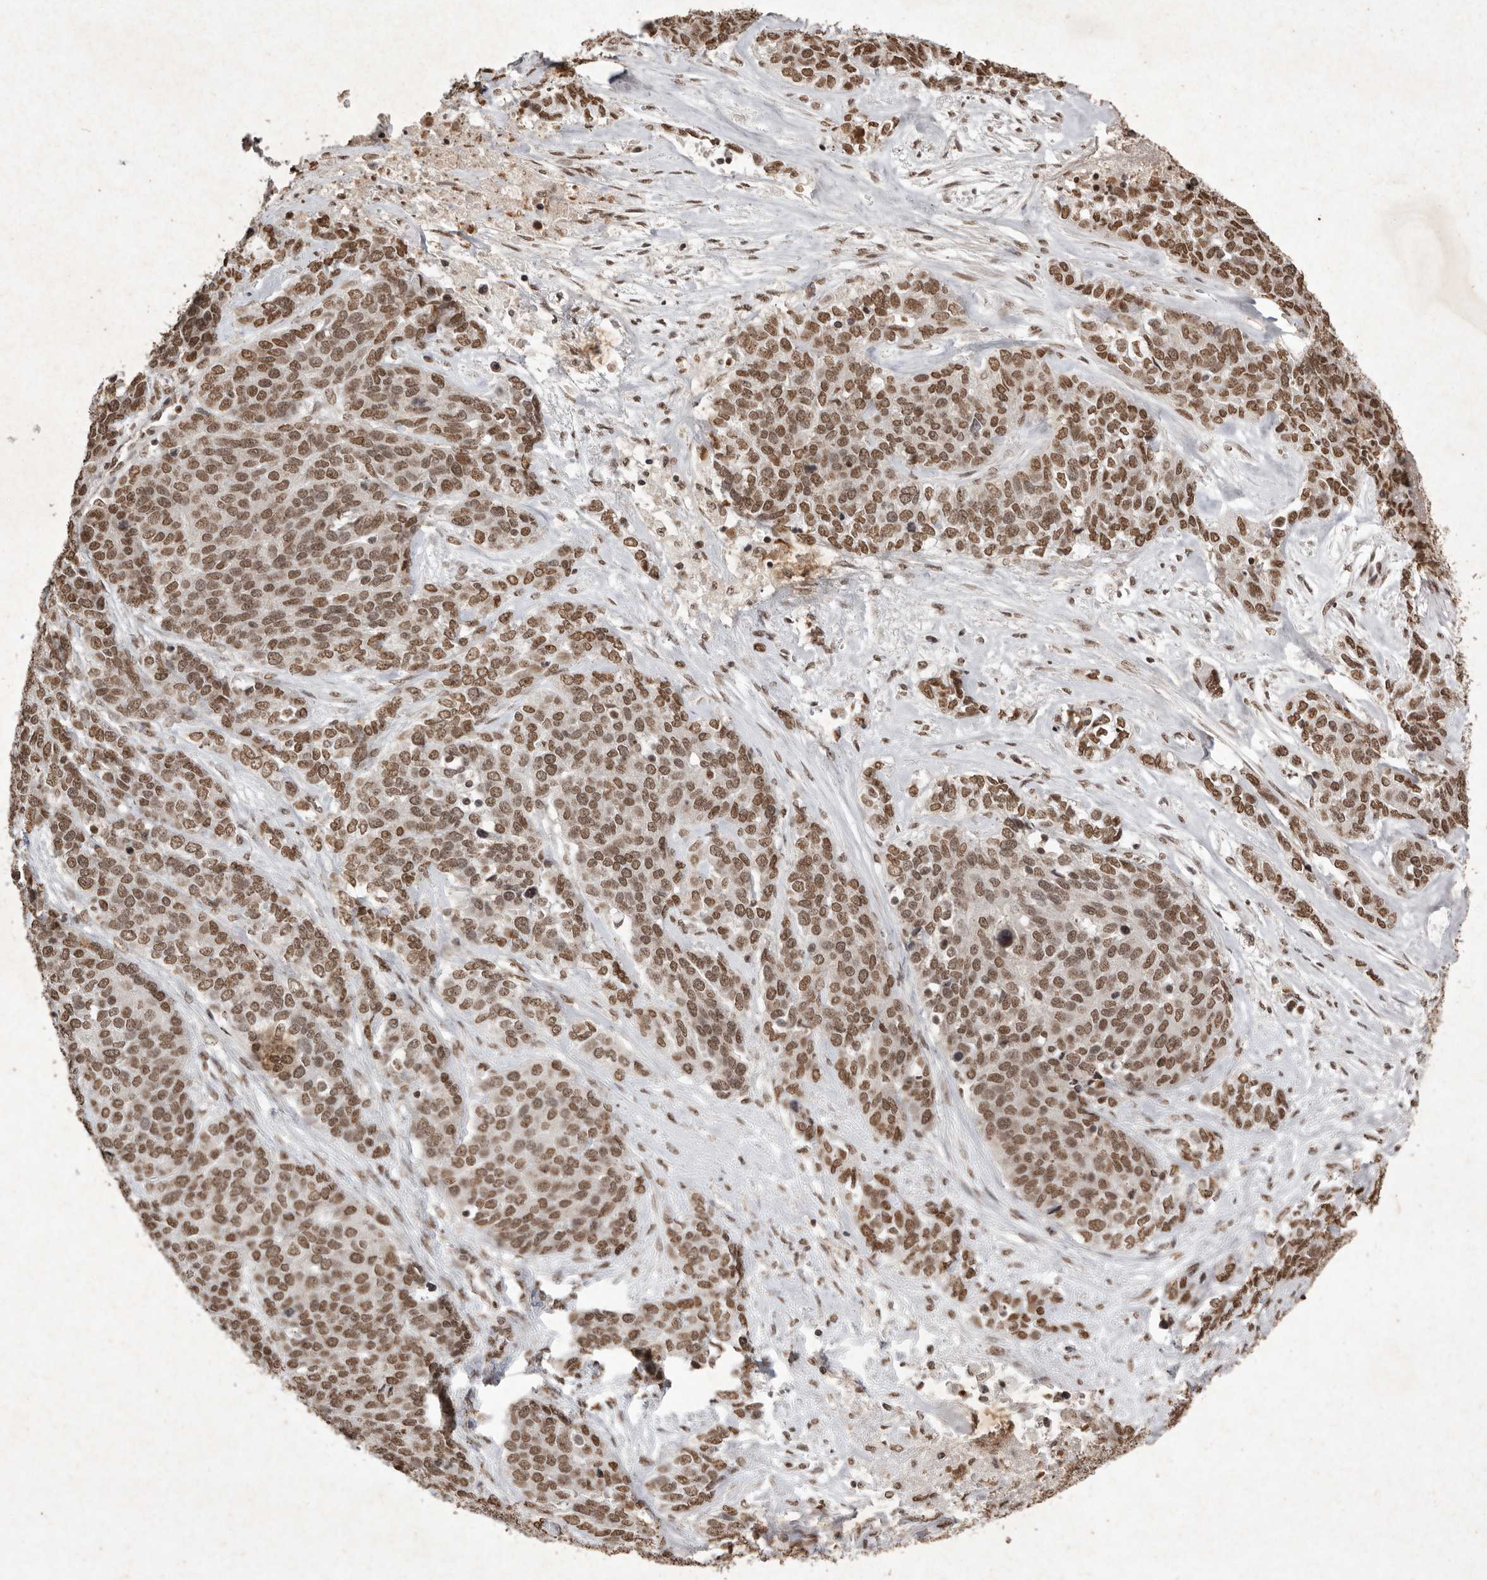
{"staining": {"intensity": "moderate", "quantity": ">75%", "location": "nuclear"}, "tissue": "ovarian cancer", "cell_type": "Tumor cells", "image_type": "cancer", "snomed": [{"axis": "morphology", "description": "Cystadenocarcinoma, serous, NOS"}, {"axis": "topography", "description": "Ovary"}], "caption": "About >75% of tumor cells in human ovarian cancer show moderate nuclear protein expression as visualized by brown immunohistochemical staining.", "gene": "NKX3-2", "patient": {"sex": "female", "age": 44}}